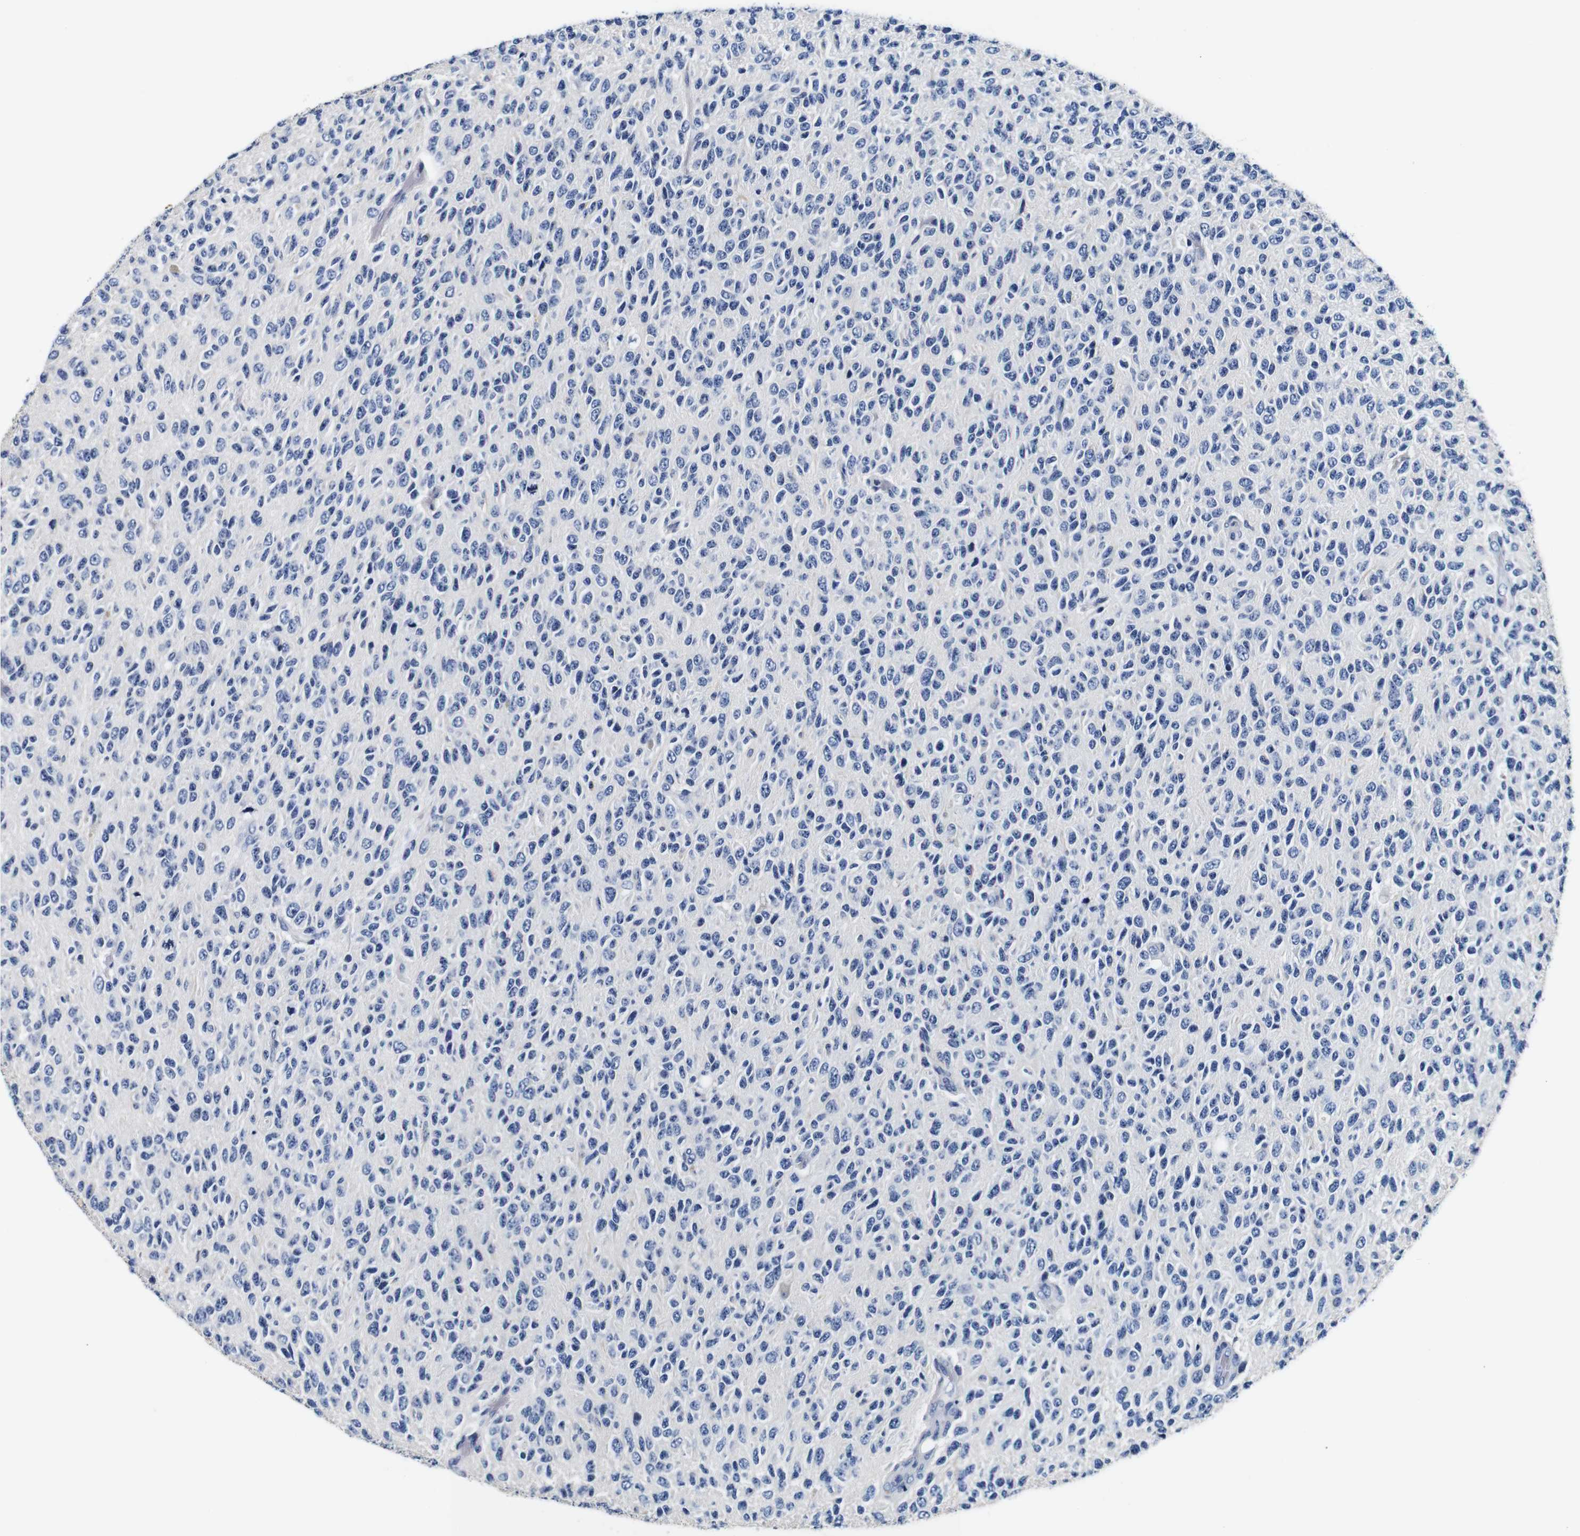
{"staining": {"intensity": "negative", "quantity": "none", "location": "none"}, "tissue": "glioma", "cell_type": "Tumor cells", "image_type": "cancer", "snomed": [{"axis": "morphology", "description": "Glioma, malignant, High grade"}, {"axis": "topography", "description": "pancreas cauda"}], "caption": "Immunohistochemistry (IHC) of human malignant glioma (high-grade) reveals no positivity in tumor cells.", "gene": "GP1BA", "patient": {"sex": "male", "age": 60}}